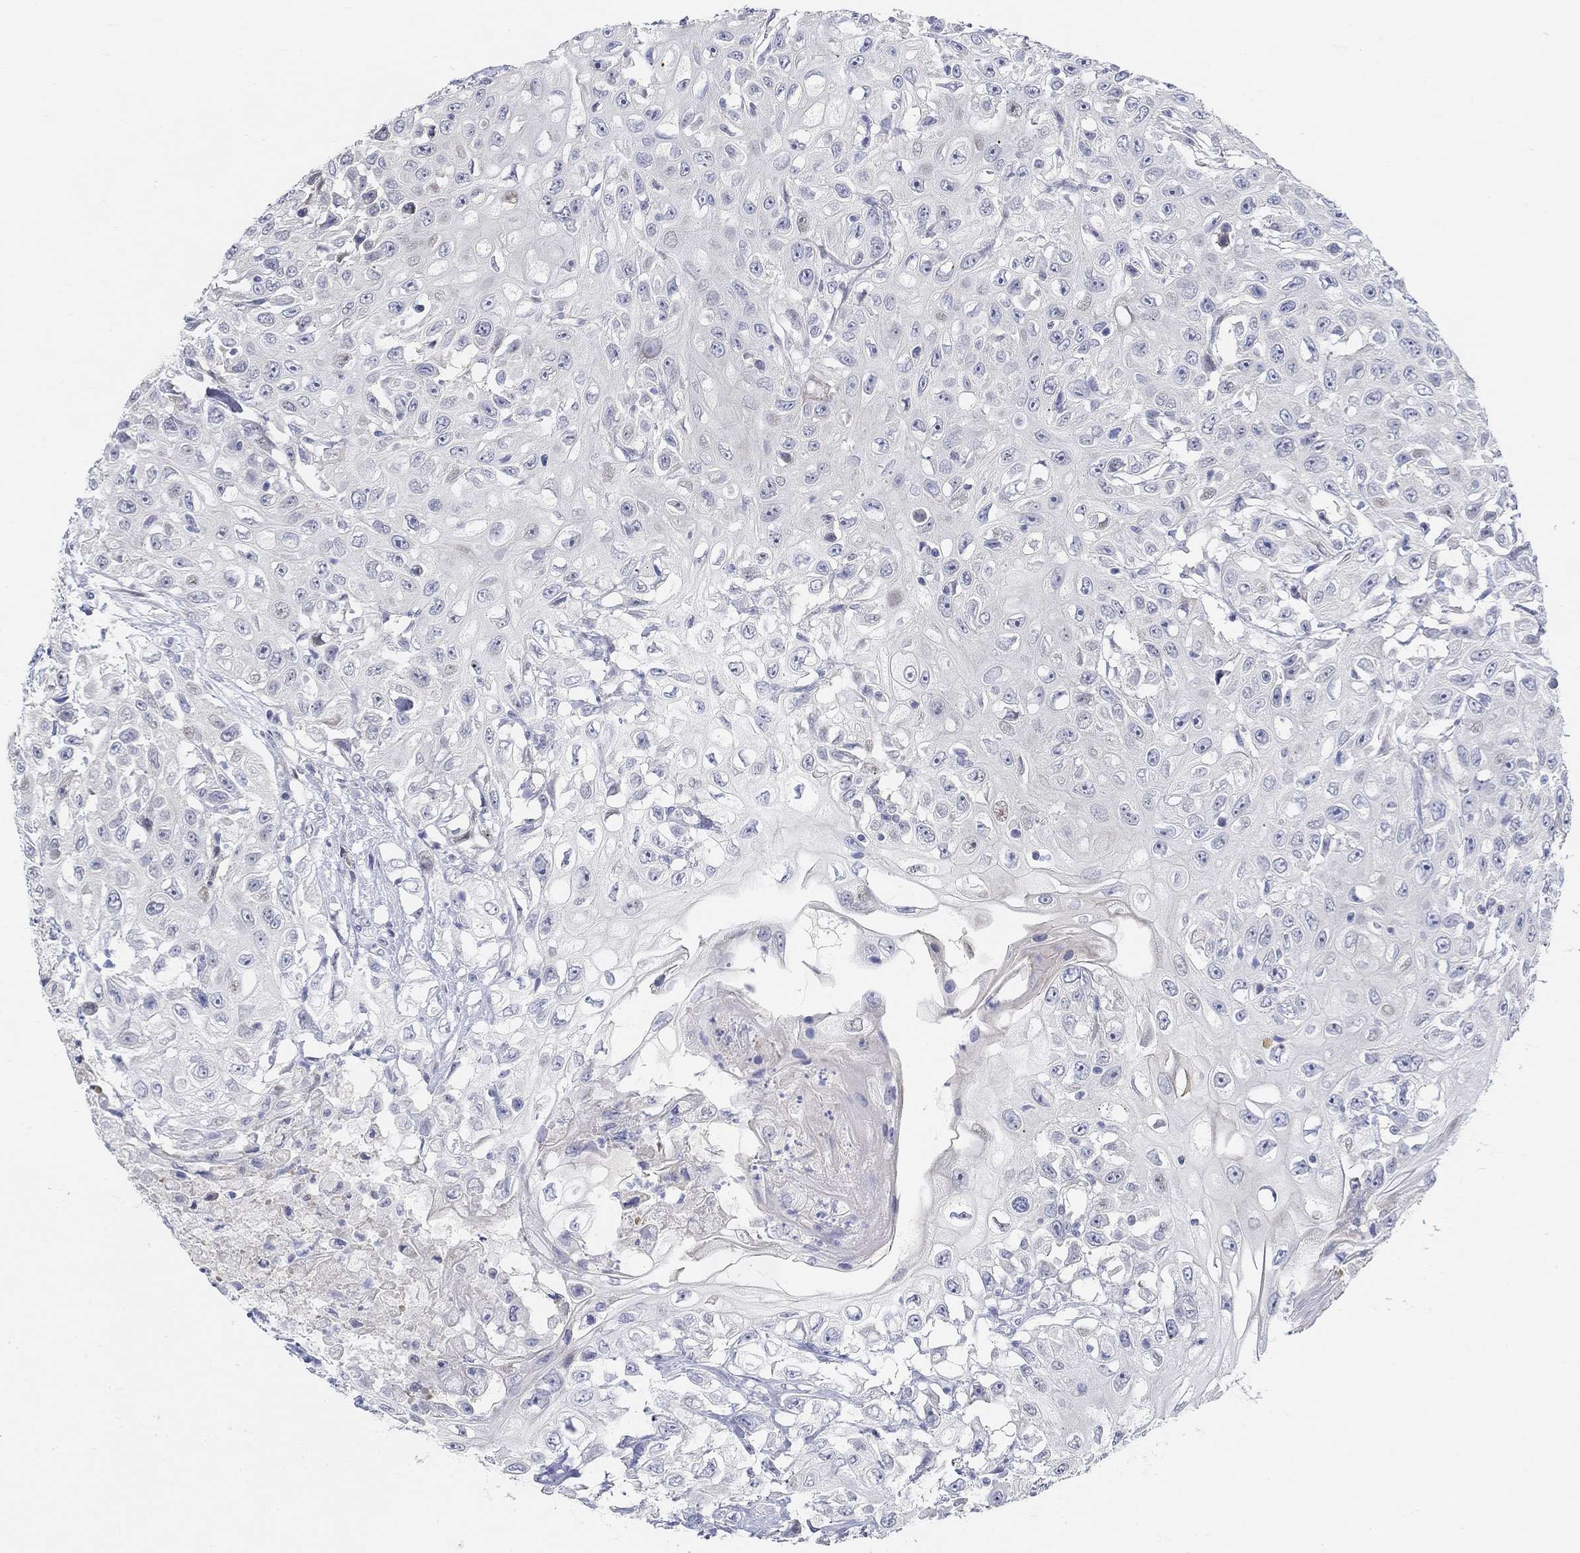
{"staining": {"intensity": "negative", "quantity": "none", "location": "none"}, "tissue": "urothelial cancer", "cell_type": "Tumor cells", "image_type": "cancer", "snomed": [{"axis": "morphology", "description": "Urothelial carcinoma, High grade"}, {"axis": "topography", "description": "Urinary bladder"}], "caption": "Urothelial carcinoma (high-grade) was stained to show a protein in brown. There is no significant positivity in tumor cells.", "gene": "SNTG2", "patient": {"sex": "female", "age": 56}}